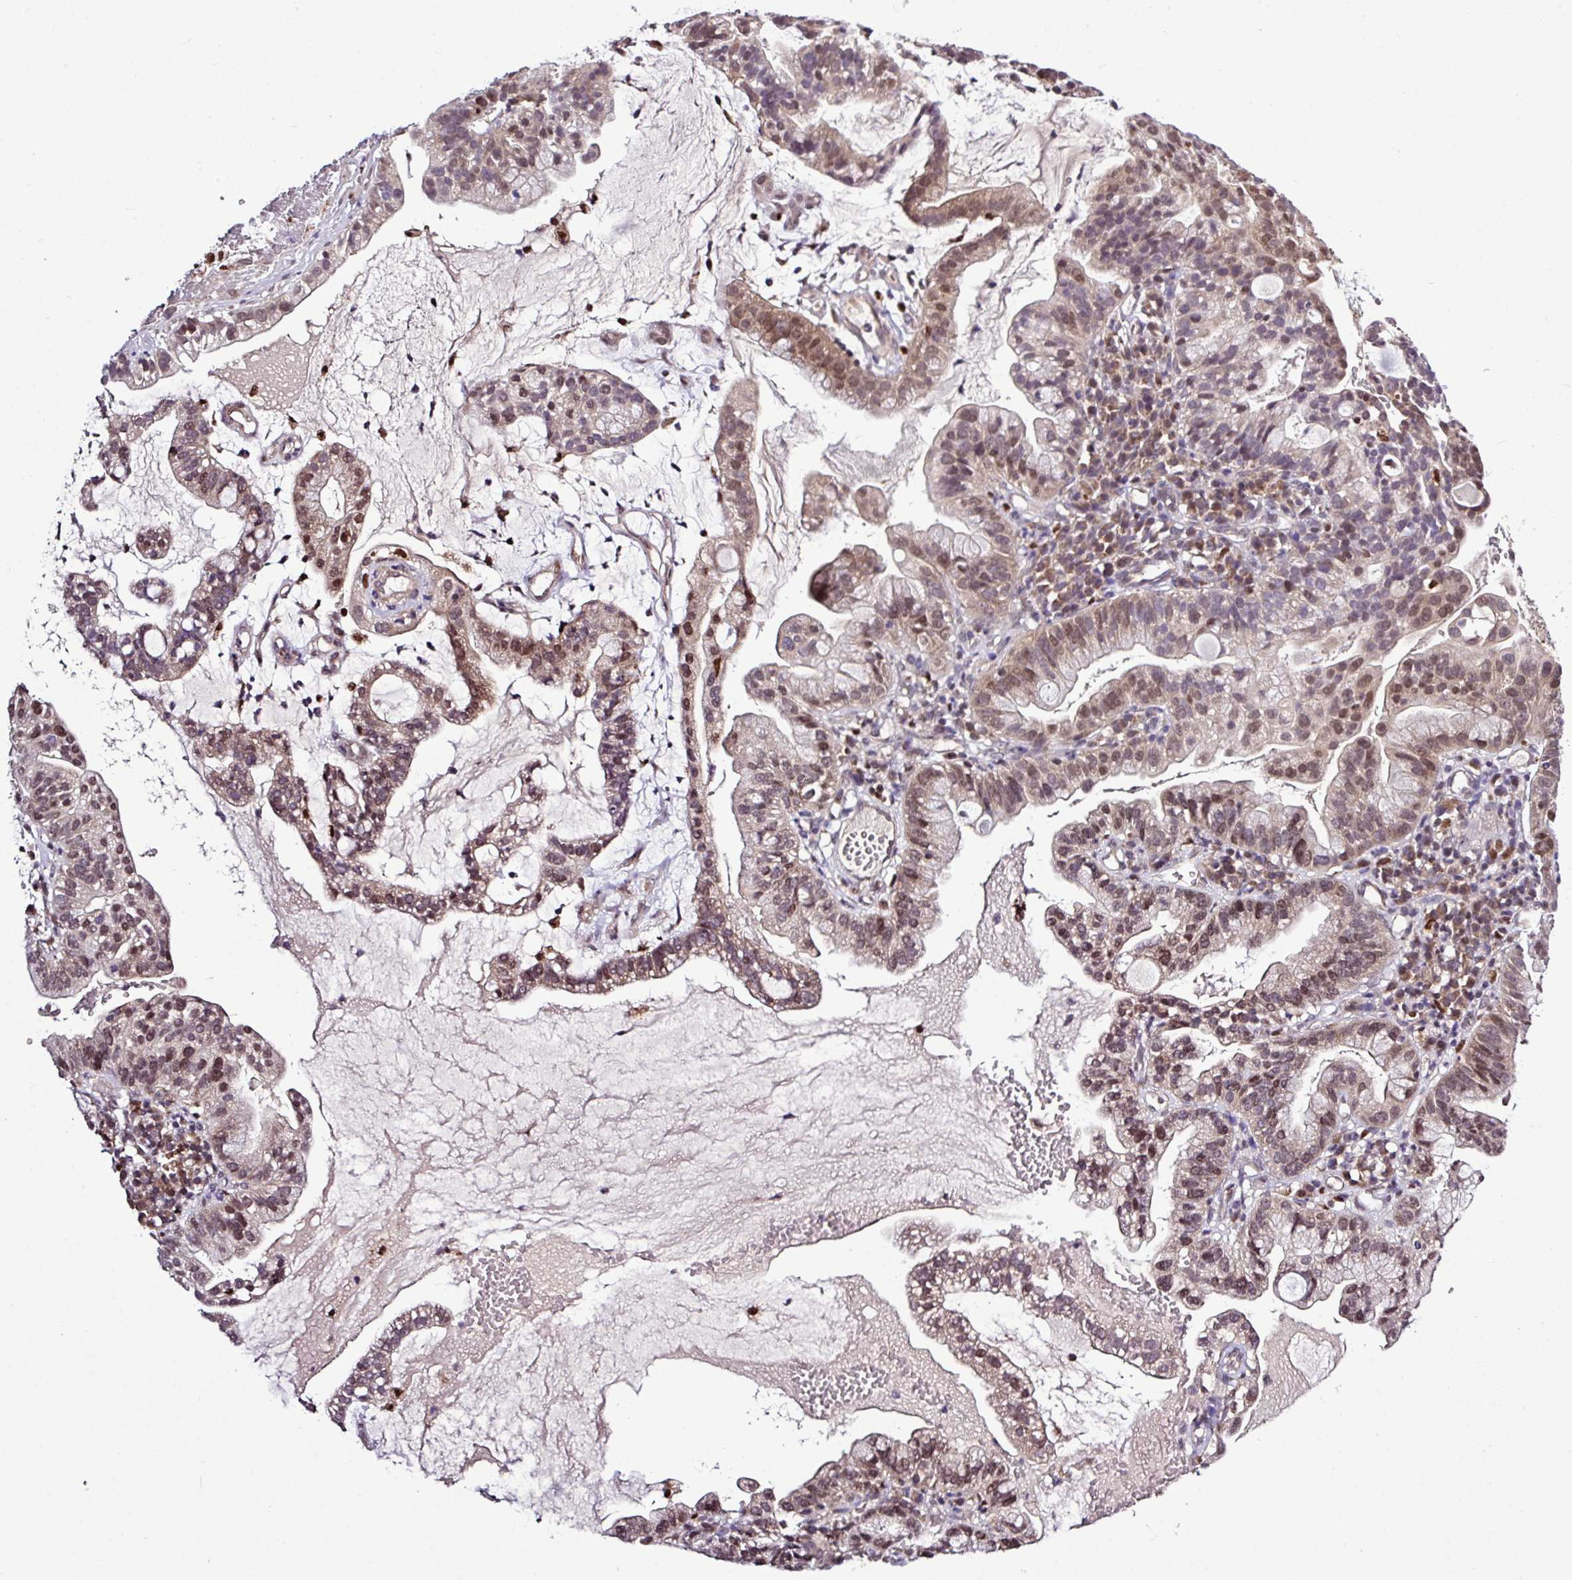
{"staining": {"intensity": "moderate", "quantity": ">75%", "location": "nuclear"}, "tissue": "cervical cancer", "cell_type": "Tumor cells", "image_type": "cancer", "snomed": [{"axis": "morphology", "description": "Adenocarcinoma, NOS"}, {"axis": "topography", "description": "Cervix"}], "caption": "Tumor cells display medium levels of moderate nuclear staining in approximately >75% of cells in cervical adenocarcinoma. The staining was performed using DAB to visualize the protein expression in brown, while the nuclei were stained in blue with hematoxylin (Magnification: 20x).", "gene": "SKIC2", "patient": {"sex": "female", "age": 41}}